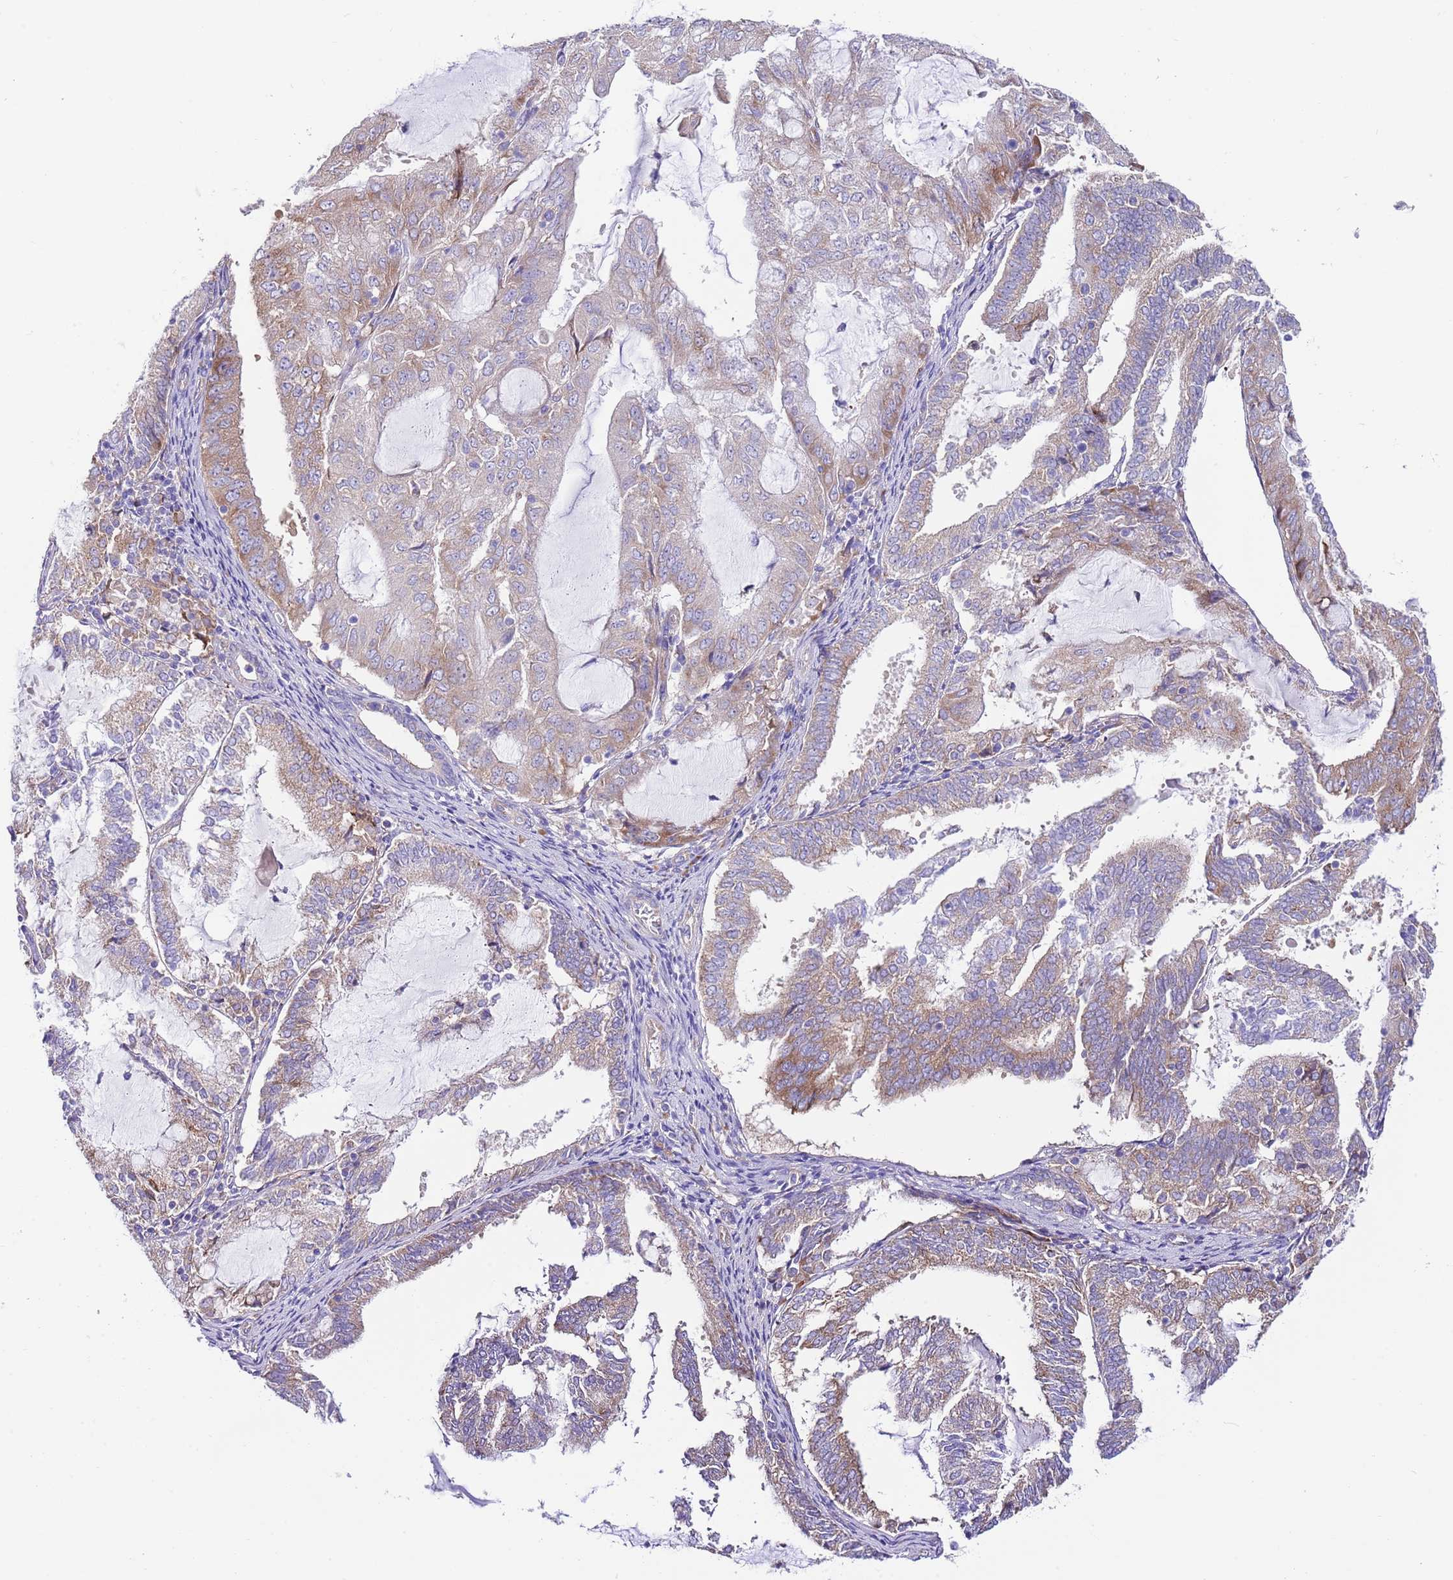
{"staining": {"intensity": "moderate", "quantity": "<25%", "location": "cytoplasmic/membranous"}, "tissue": "endometrial cancer", "cell_type": "Tumor cells", "image_type": "cancer", "snomed": [{"axis": "morphology", "description": "Adenocarcinoma, NOS"}, {"axis": "topography", "description": "Endometrium"}], "caption": "Human endometrial cancer stained with a brown dye displays moderate cytoplasmic/membranous positive staining in about <25% of tumor cells.", "gene": "RPS10", "patient": {"sex": "female", "age": 81}}